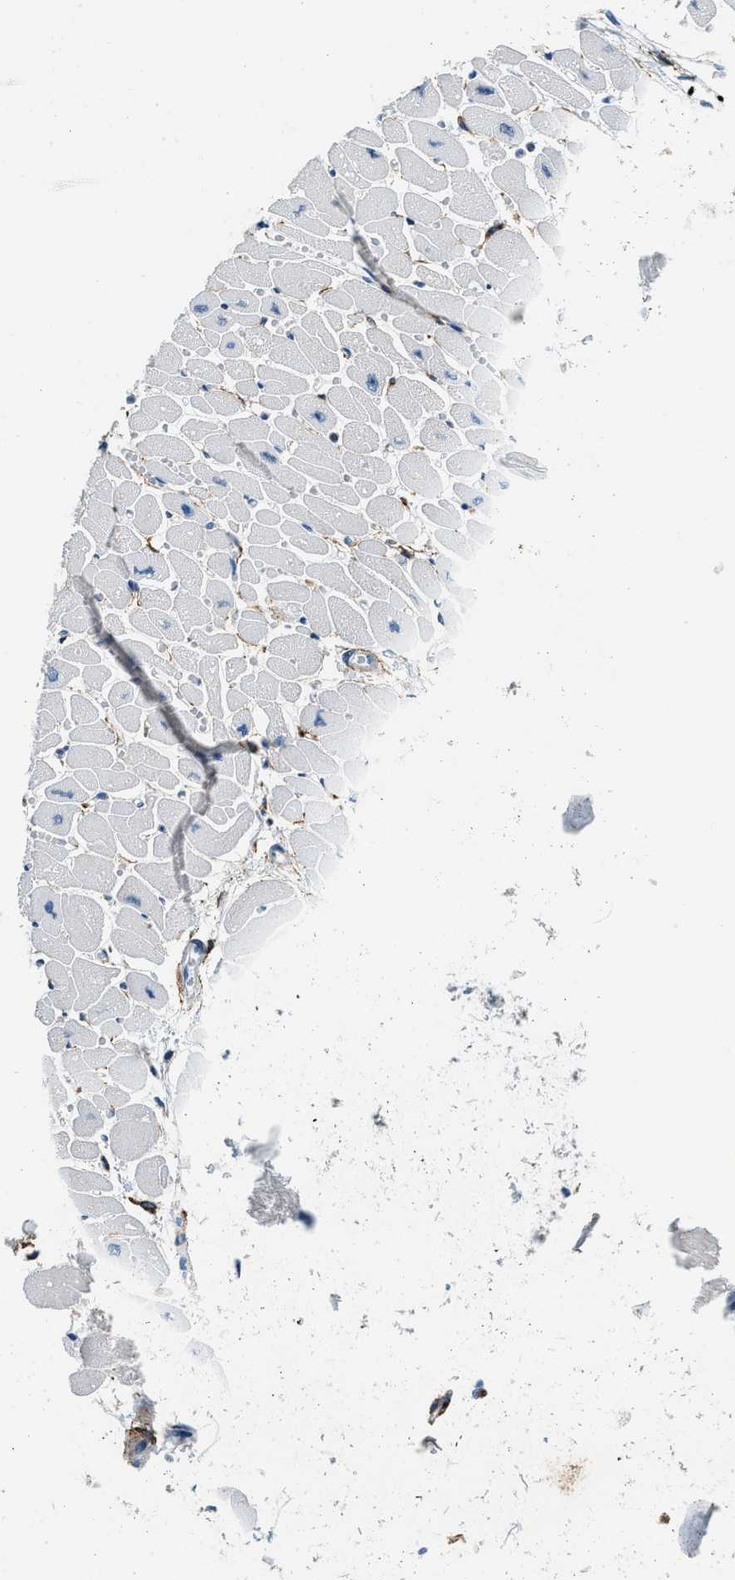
{"staining": {"intensity": "negative", "quantity": "none", "location": "none"}, "tissue": "heart muscle", "cell_type": "Cardiomyocytes", "image_type": "normal", "snomed": [{"axis": "morphology", "description": "Normal tissue, NOS"}, {"axis": "topography", "description": "Heart"}], "caption": "An image of heart muscle stained for a protein demonstrates no brown staining in cardiomyocytes.", "gene": "LRP1", "patient": {"sex": "female", "age": 54}}